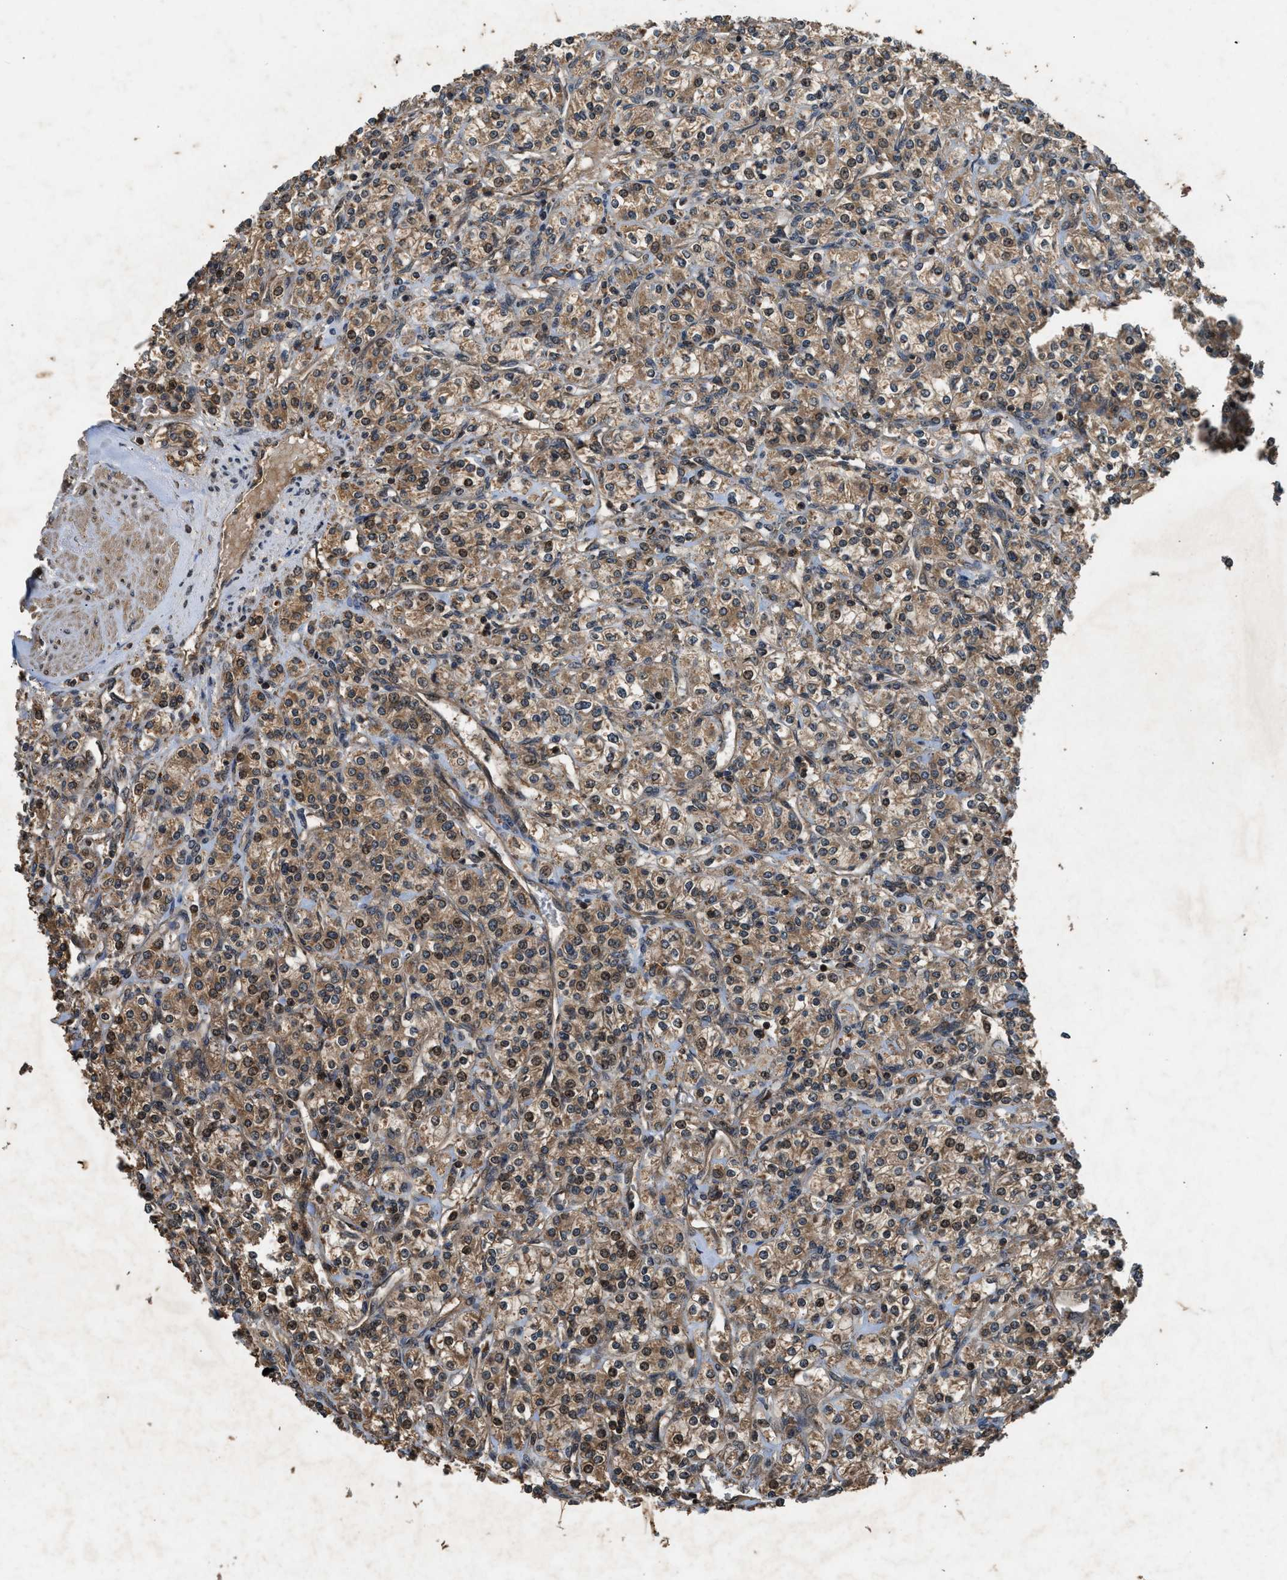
{"staining": {"intensity": "moderate", "quantity": ">75%", "location": "cytoplasmic/membranous,nuclear"}, "tissue": "renal cancer", "cell_type": "Tumor cells", "image_type": "cancer", "snomed": [{"axis": "morphology", "description": "Adenocarcinoma, NOS"}, {"axis": "topography", "description": "Kidney"}], "caption": "Tumor cells exhibit moderate cytoplasmic/membranous and nuclear staining in approximately >75% of cells in adenocarcinoma (renal).", "gene": "RPS6KB1", "patient": {"sex": "male", "age": 77}}